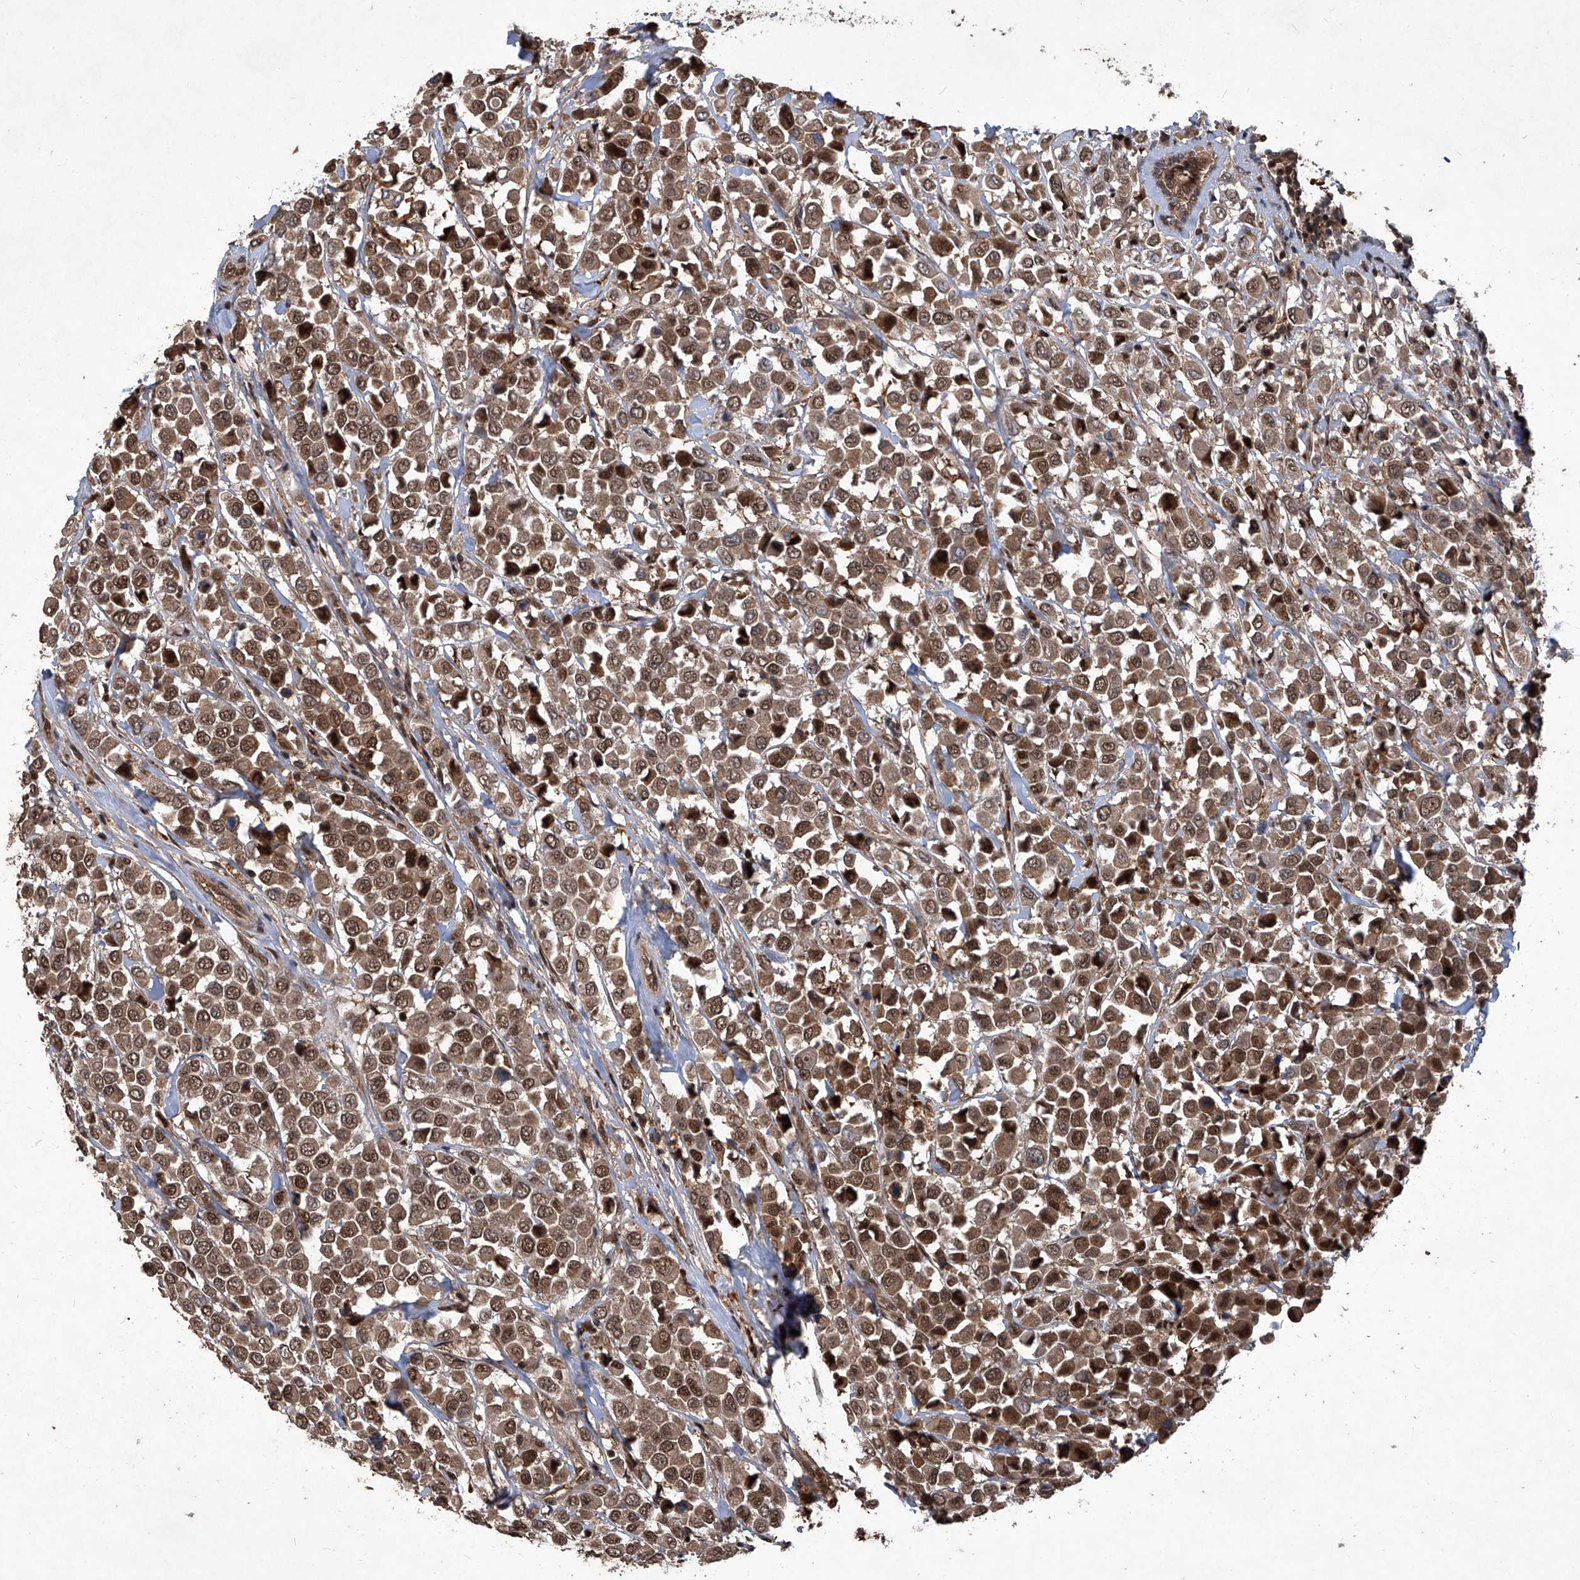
{"staining": {"intensity": "moderate", "quantity": ">75%", "location": "cytoplasmic/membranous,nuclear"}, "tissue": "breast cancer", "cell_type": "Tumor cells", "image_type": "cancer", "snomed": [{"axis": "morphology", "description": "Duct carcinoma"}, {"axis": "topography", "description": "Breast"}], "caption": "Immunohistochemistry (DAB (3,3'-diaminobenzidine)) staining of invasive ductal carcinoma (breast) displays moderate cytoplasmic/membranous and nuclear protein staining in approximately >75% of tumor cells. The staining is performed using DAB (3,3'-diaminobenzidine) brown chromogen to label protein expression. The nuclei are counter-stained blue using hematoxylin.", "gene": "PSMB1", "patient": {"sex": "female", "age": 61}}